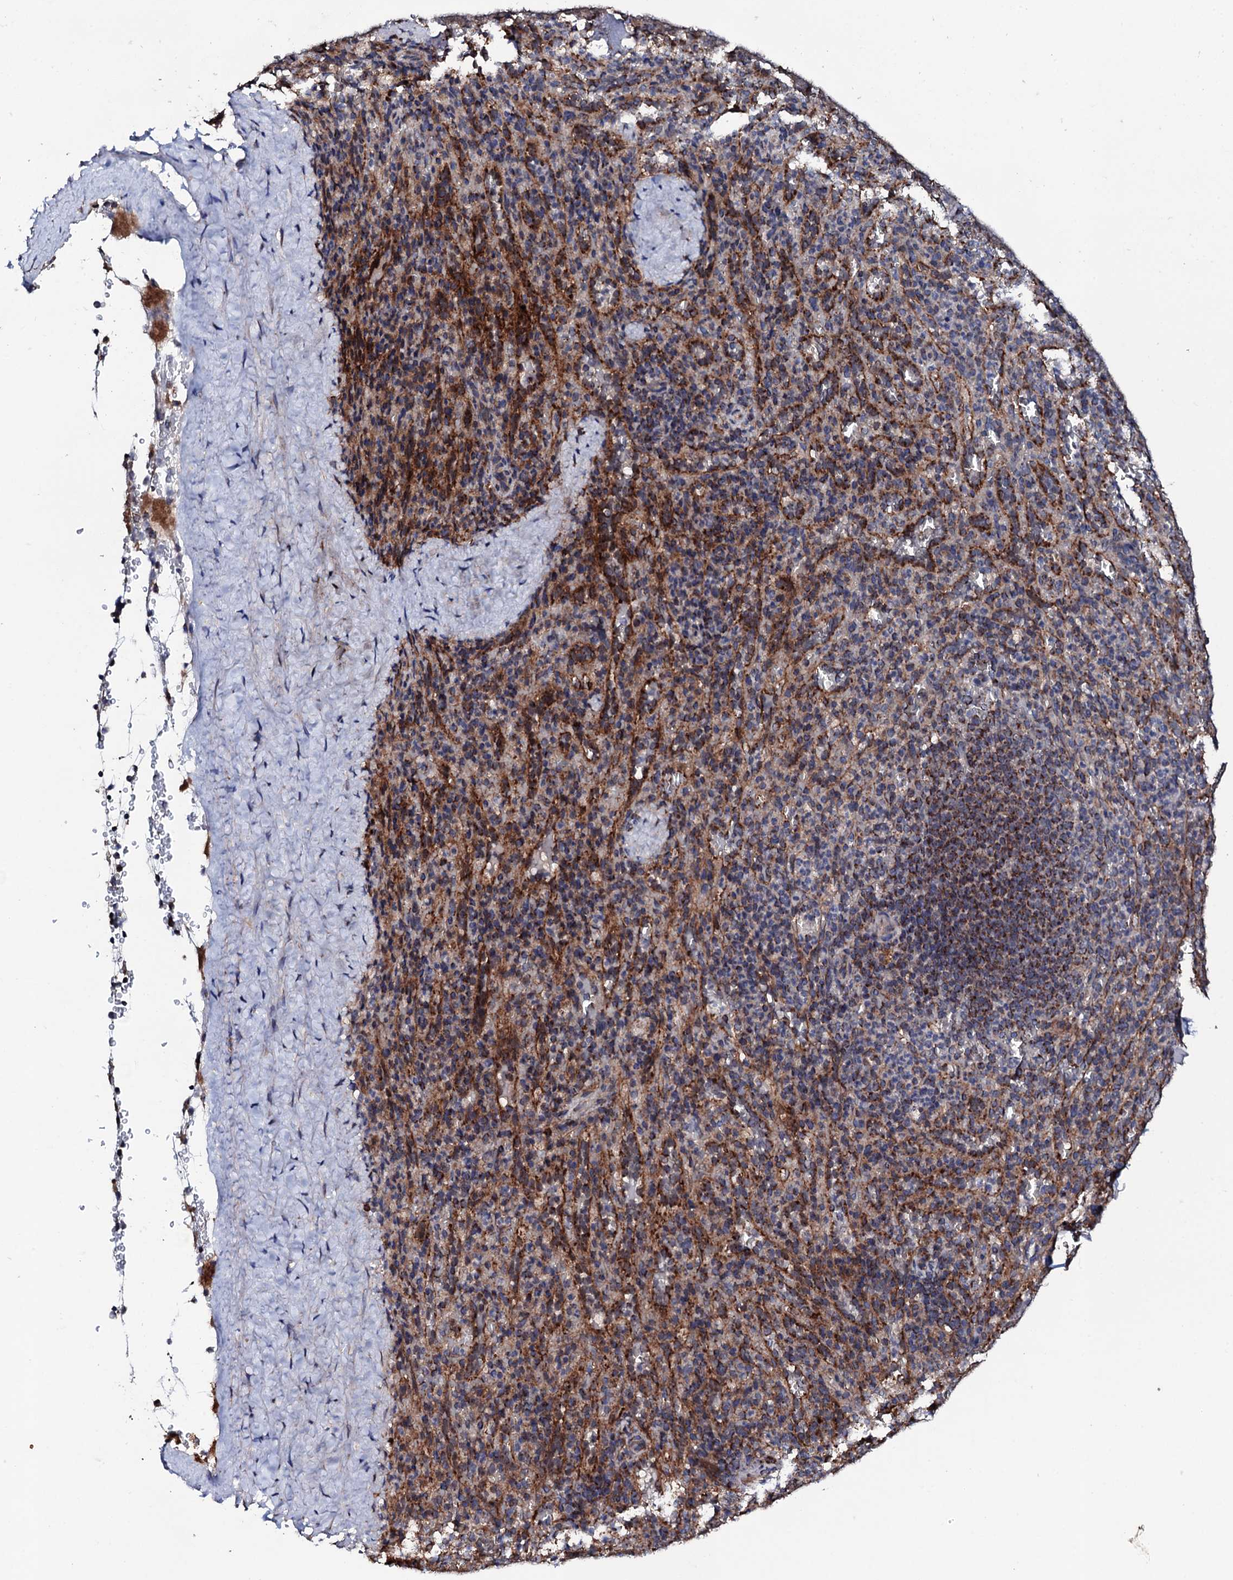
{"staining": {"intensity": "moderate", "quantity": "25%-75%", "location": "cytoplasmic/membranous"}, "tissue": "spleen", "cell_type": "Cells in red pulp", "image_type": "normal", "snomed": [{"axis": "morphology", "description": "Normal tissue, NOS"}, {"axis": "topography", "description": "Spleen"}], "caption": "Approximately 25%-75% of cells in red pulp in benign human spleen demonstrate moderate cytoplasmic/membranous protein expression as visualized by brown immunohistochemical staining.", "gene": "MTIF3", "patient": {"sex": "female", "age": 21}}